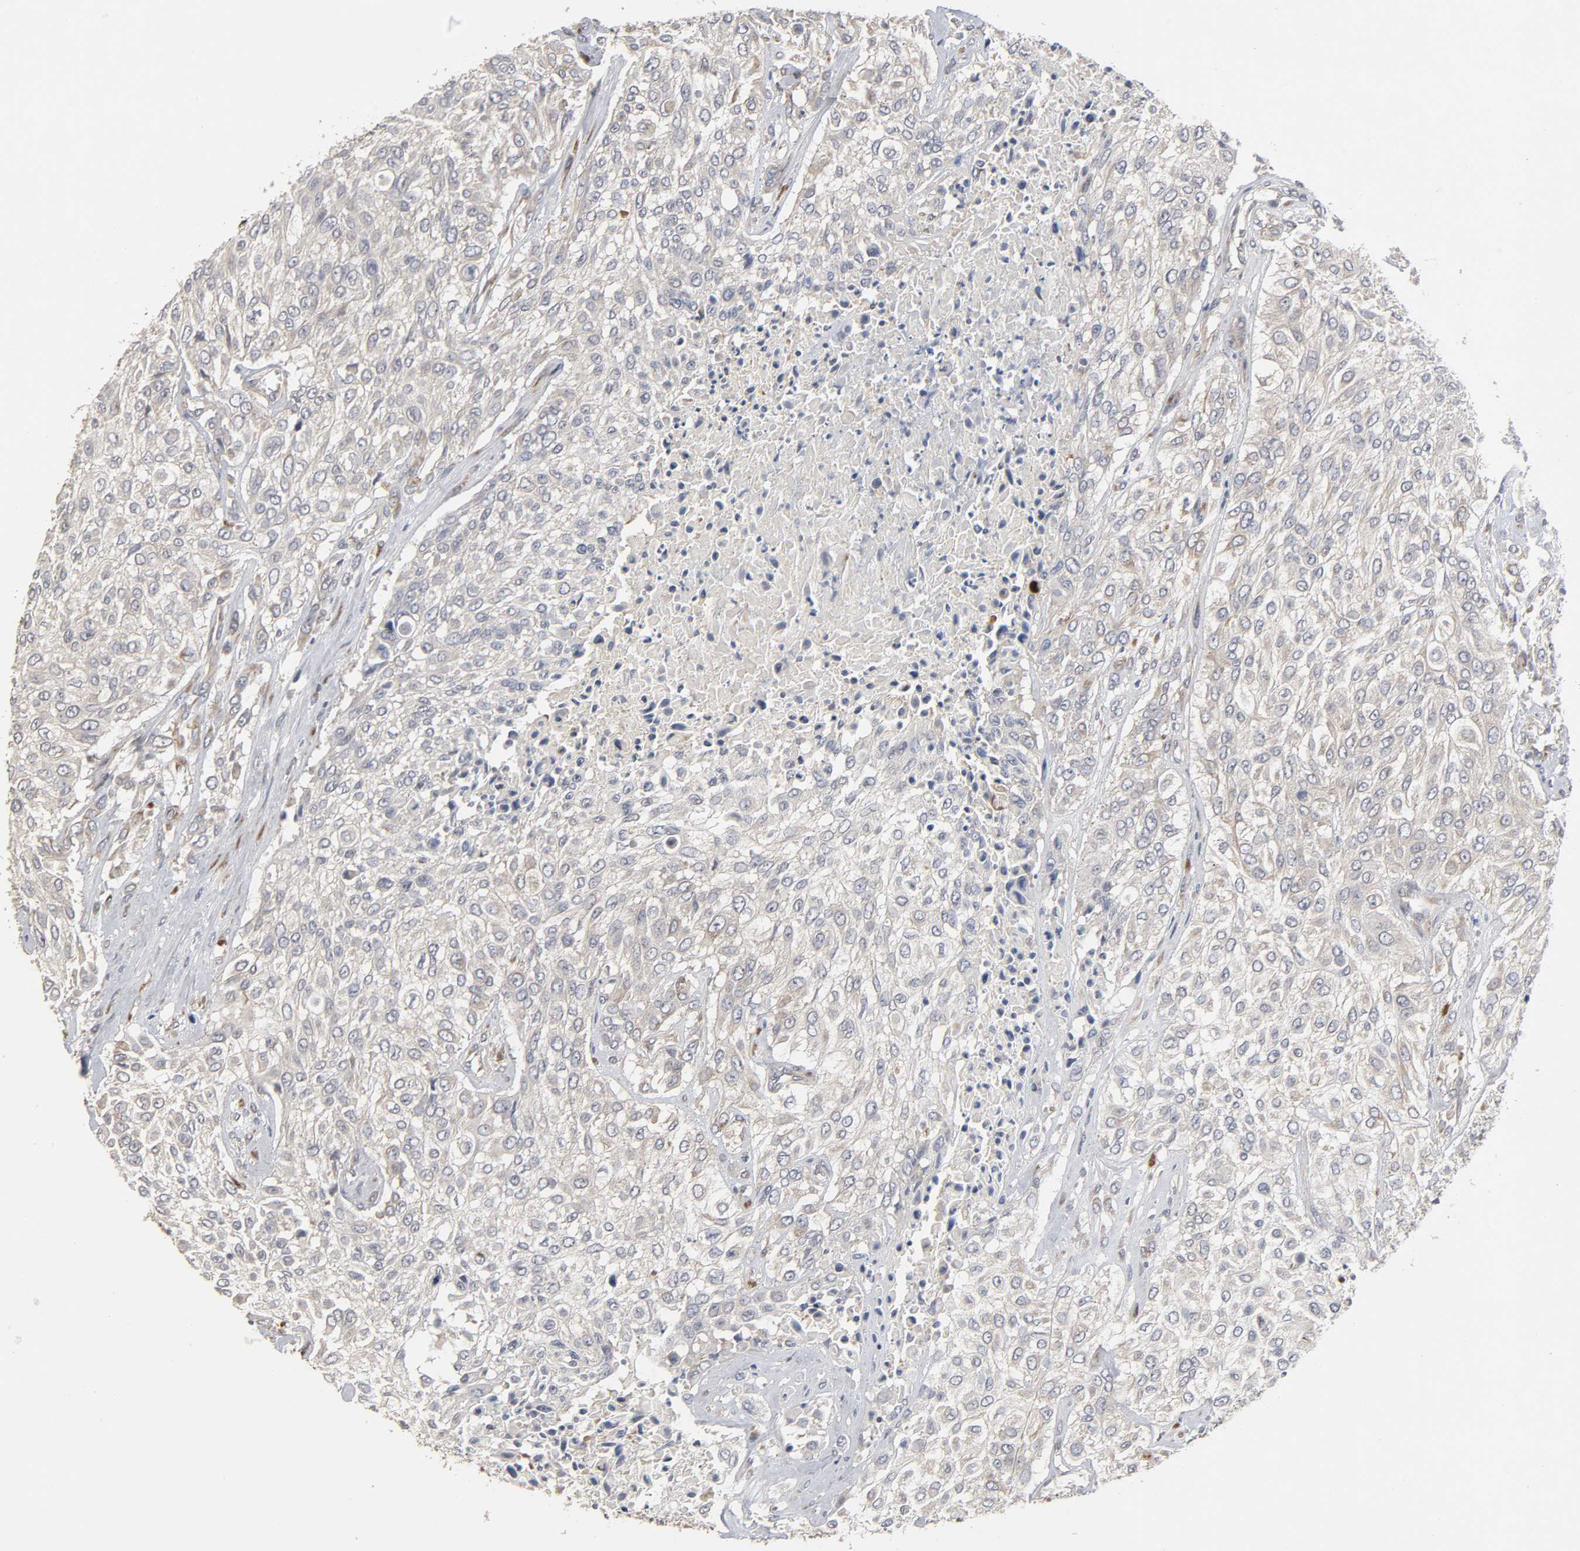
{"staining": {"intensity": "negative", "quantity": "none", "location": "none"}, "tissue": "urothelial cancer", "cell_type": "Tumor cells", "image_type": "cancer", "snomed": [{"axis": "morphology", "description": "Urothelial carcinoma, High grade"}, {"axis": "topography", "description": "Urinary bladder"}], "caption": "Immunohistochemistry (IHC) of urothelial carcinoma (high-grade) displays no staining in tumor cells.", "gene": "HDLBP", "patient": {"sex": "male", "age": 57}}